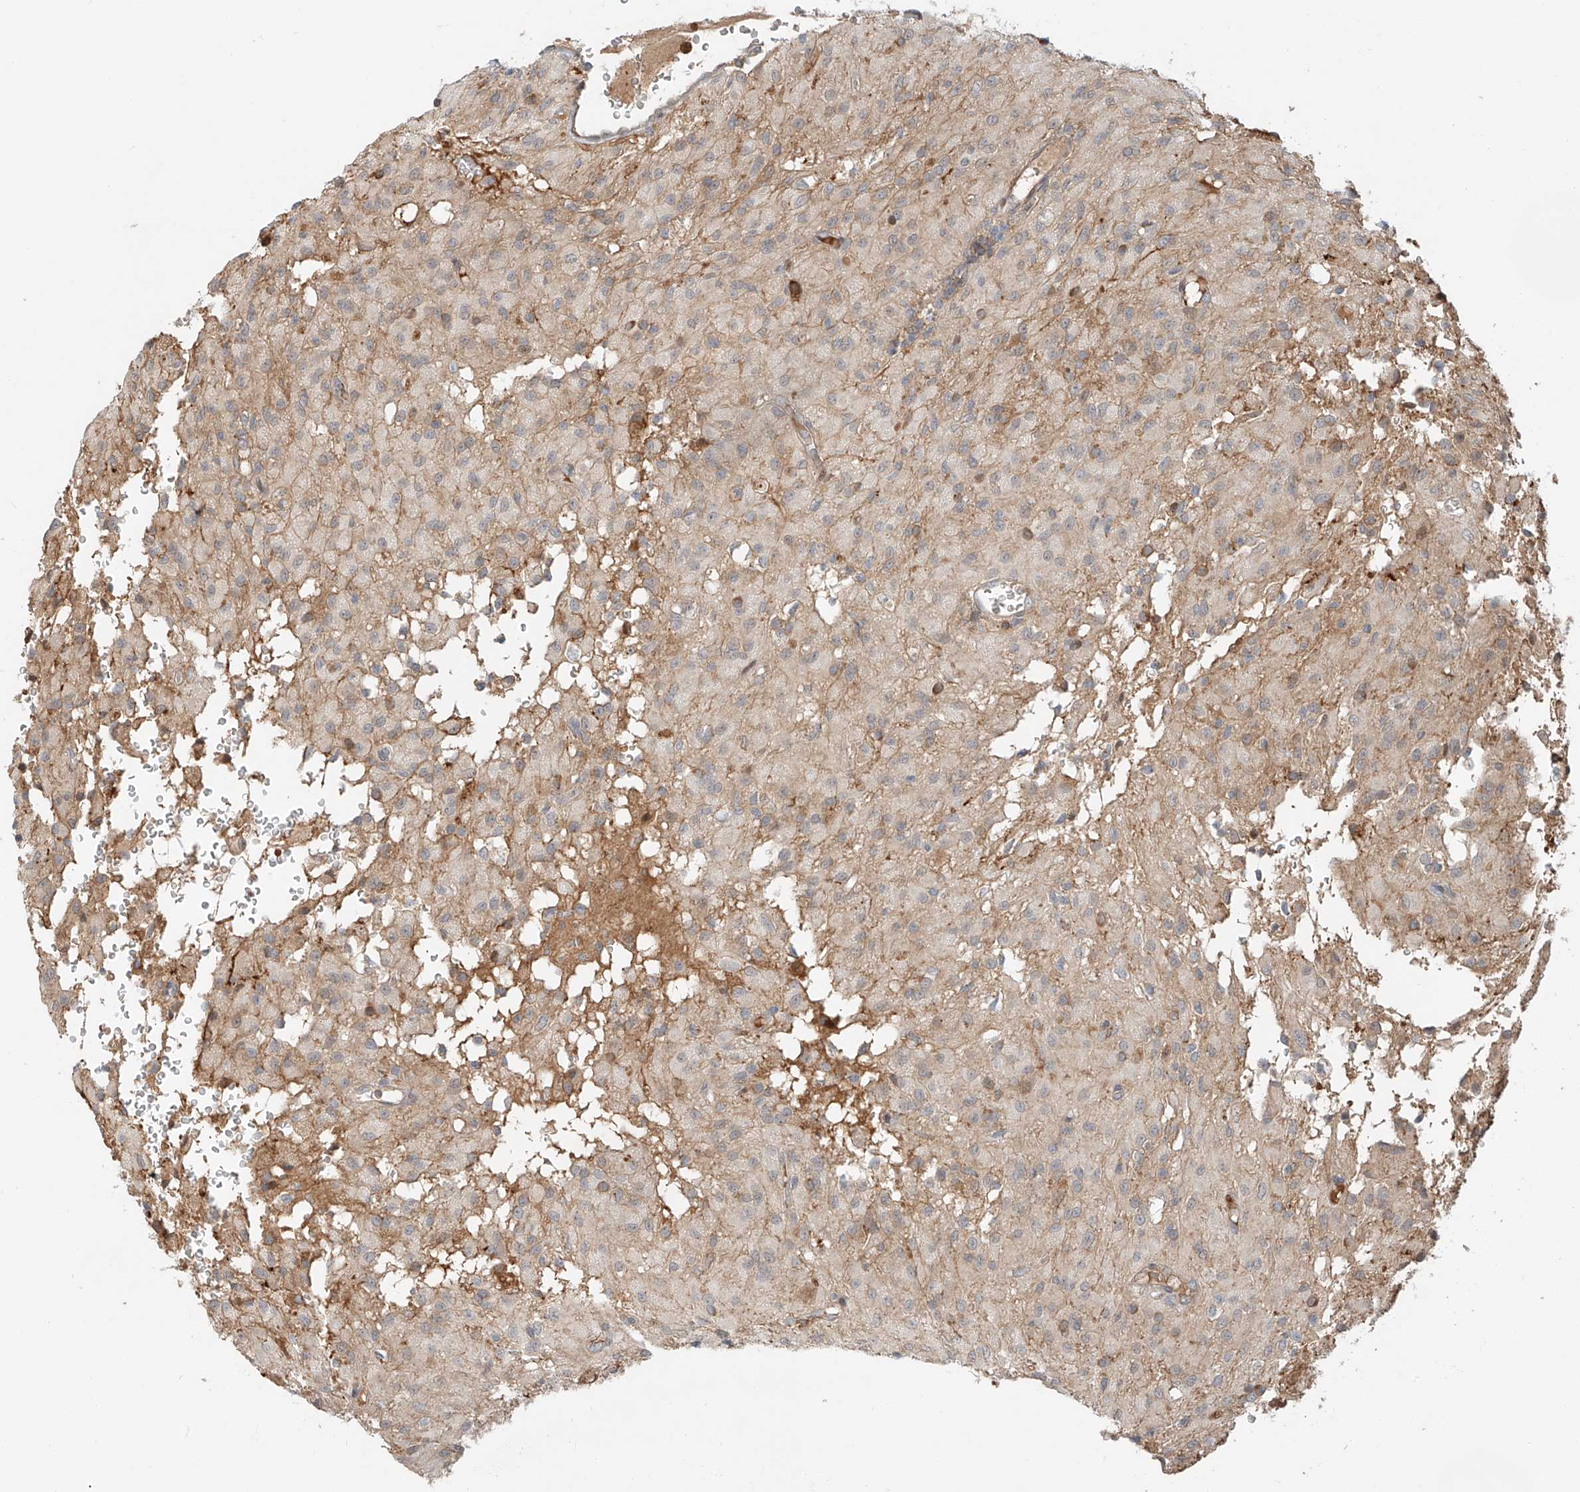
{"staining": {"intensity": "negative", "quantity": "none", "location": "none"}, "tissue": "glioma", "cell_type": "Tumor cells", "image_type": "cancer", "snomed": [{"axis": "morphology", "description": "Glioma, malignant, High grade"}, {"axis": "topography", "description": "Brain"}], "caption": "Immunohistochemistry photomicrograph of neoplastic tissue: human glioma stained with DAB demonstrates no significant protein expression in tumor cells.", "gene": "CEP162", "patient": {"sex": "female", "age": 59}}